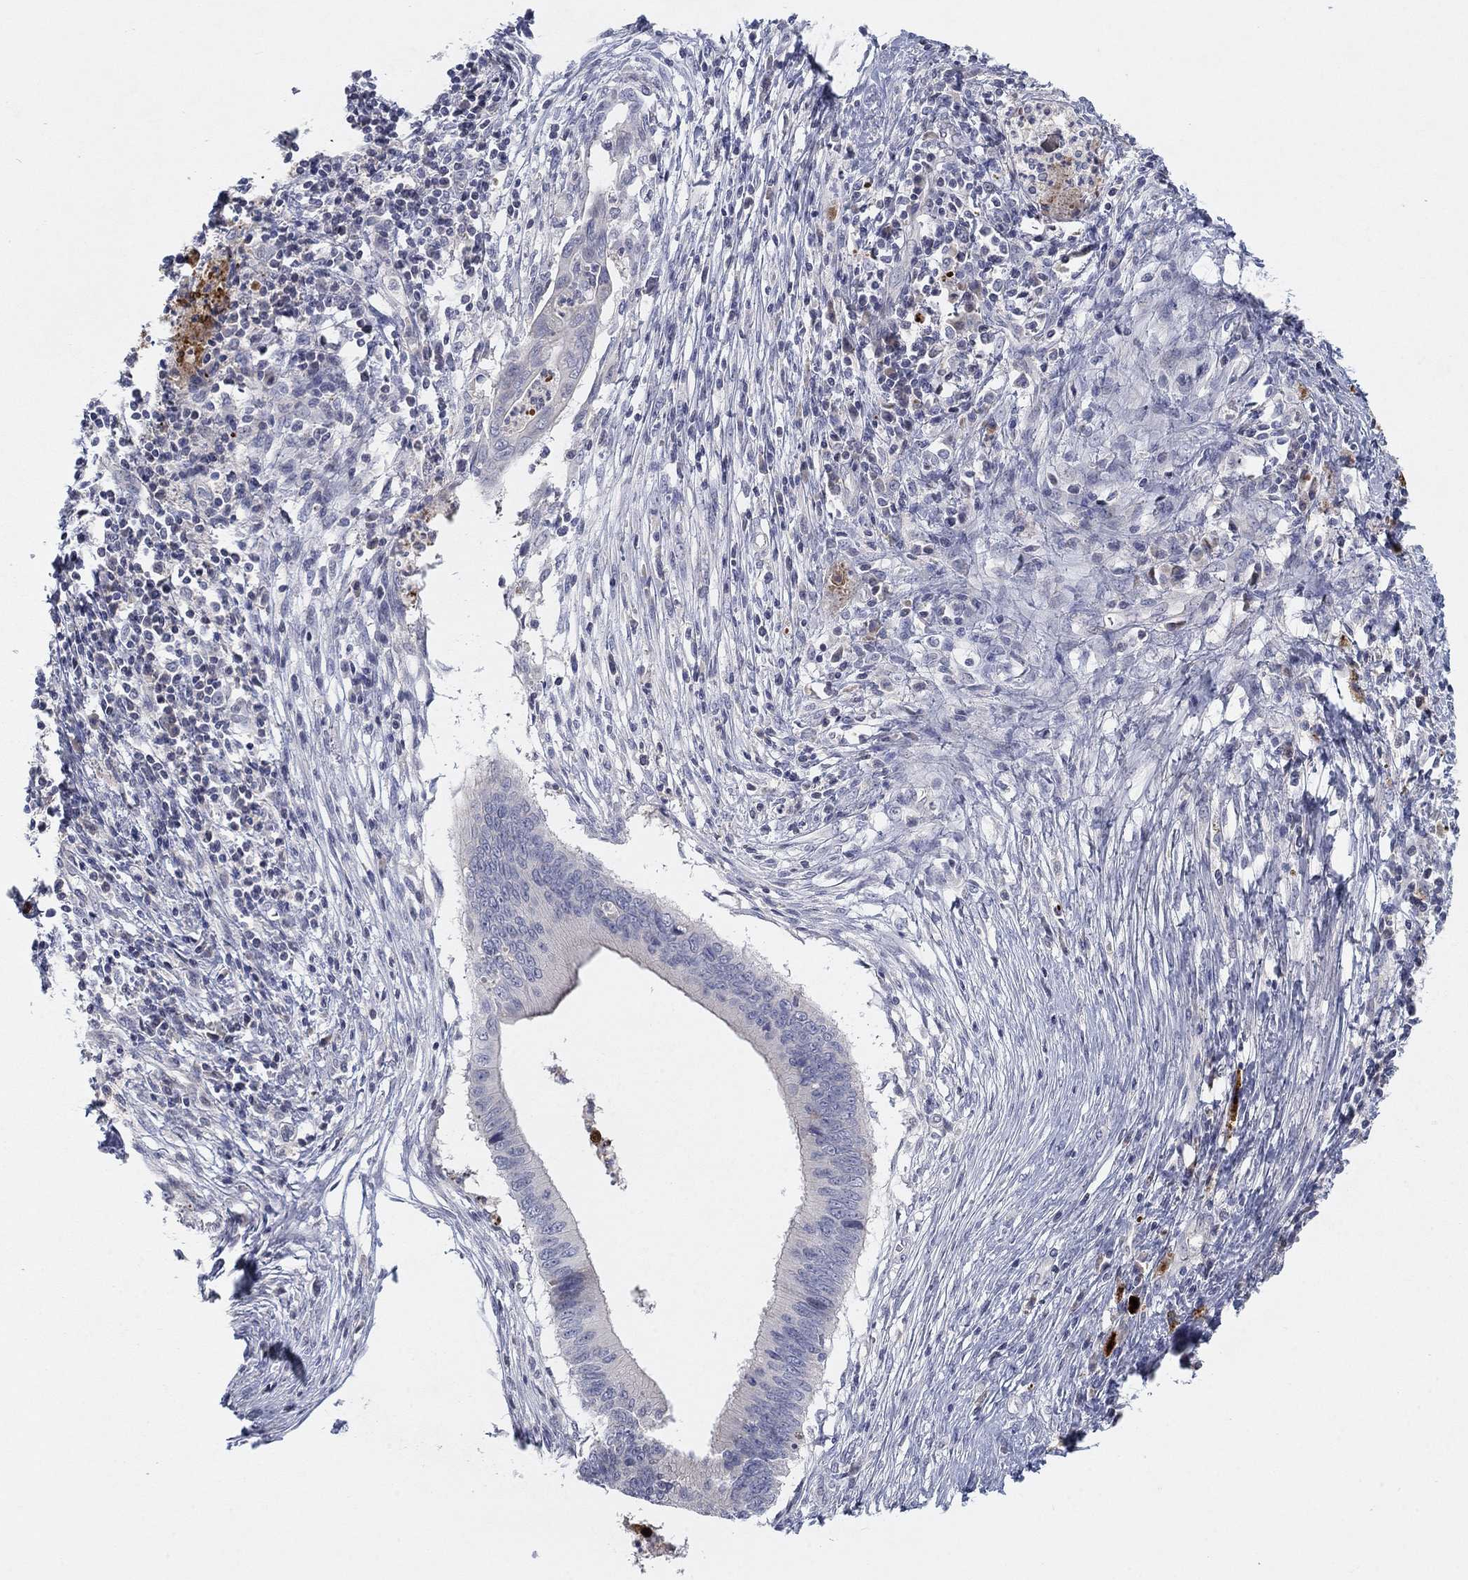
{"staining": {"intensity": "negative", "quantity": "none", "location": "none"}, "tissue": "cervical cancer", "cell_type": "Tumor cells", "image_type": "cancer", "snomed": [{"axis": "morphology", "description": "Adenocarcinoma, NOS"}, {"axis": "topography", "description": "Cervix"}], "caption": "Micrograph shows no protein positivity in tumor cells of cervical cancer tissue.", "gene": "AMN1", "patient": {"sex": "female", "age": 42}}